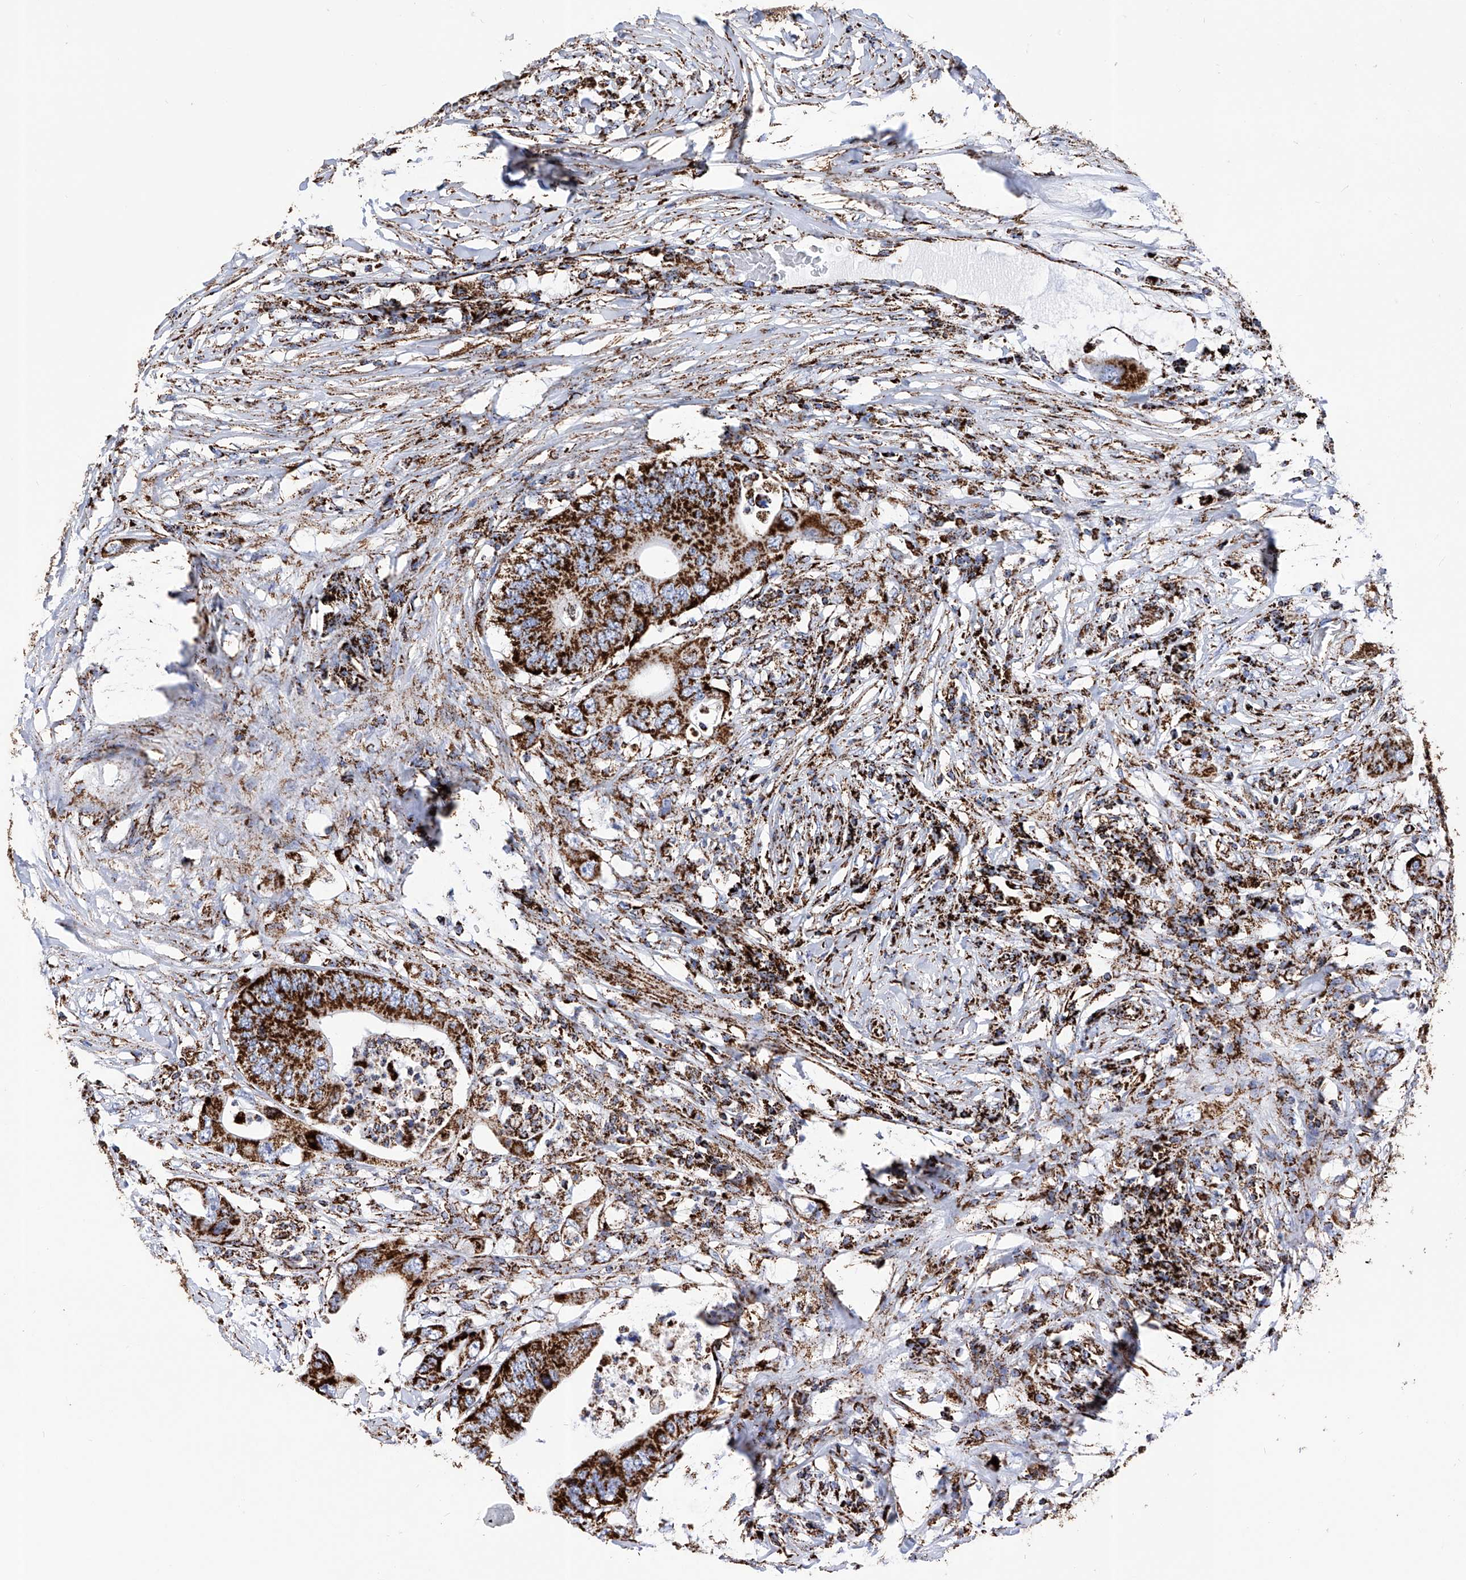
{"staining": {"intensity": "strong", "quantity": ">75%", "location": "cytoplasmic/membranous"}, "tissue": "colorectal cancer", "cell_type": "Tumor cells", "image_type": "cancer", "snomed": [{"axis": "morphology", "description": "Adenocarcinoma, NOS"}, {"axis": "topography", "description": "Colon"}], "caption": "Human adenocarcinoma (colorectal) stained with a protein marker reveals strong staining in tumor cells.", "gene": "ATP5PF", "patient": {"sex": "male", "age": 71}}